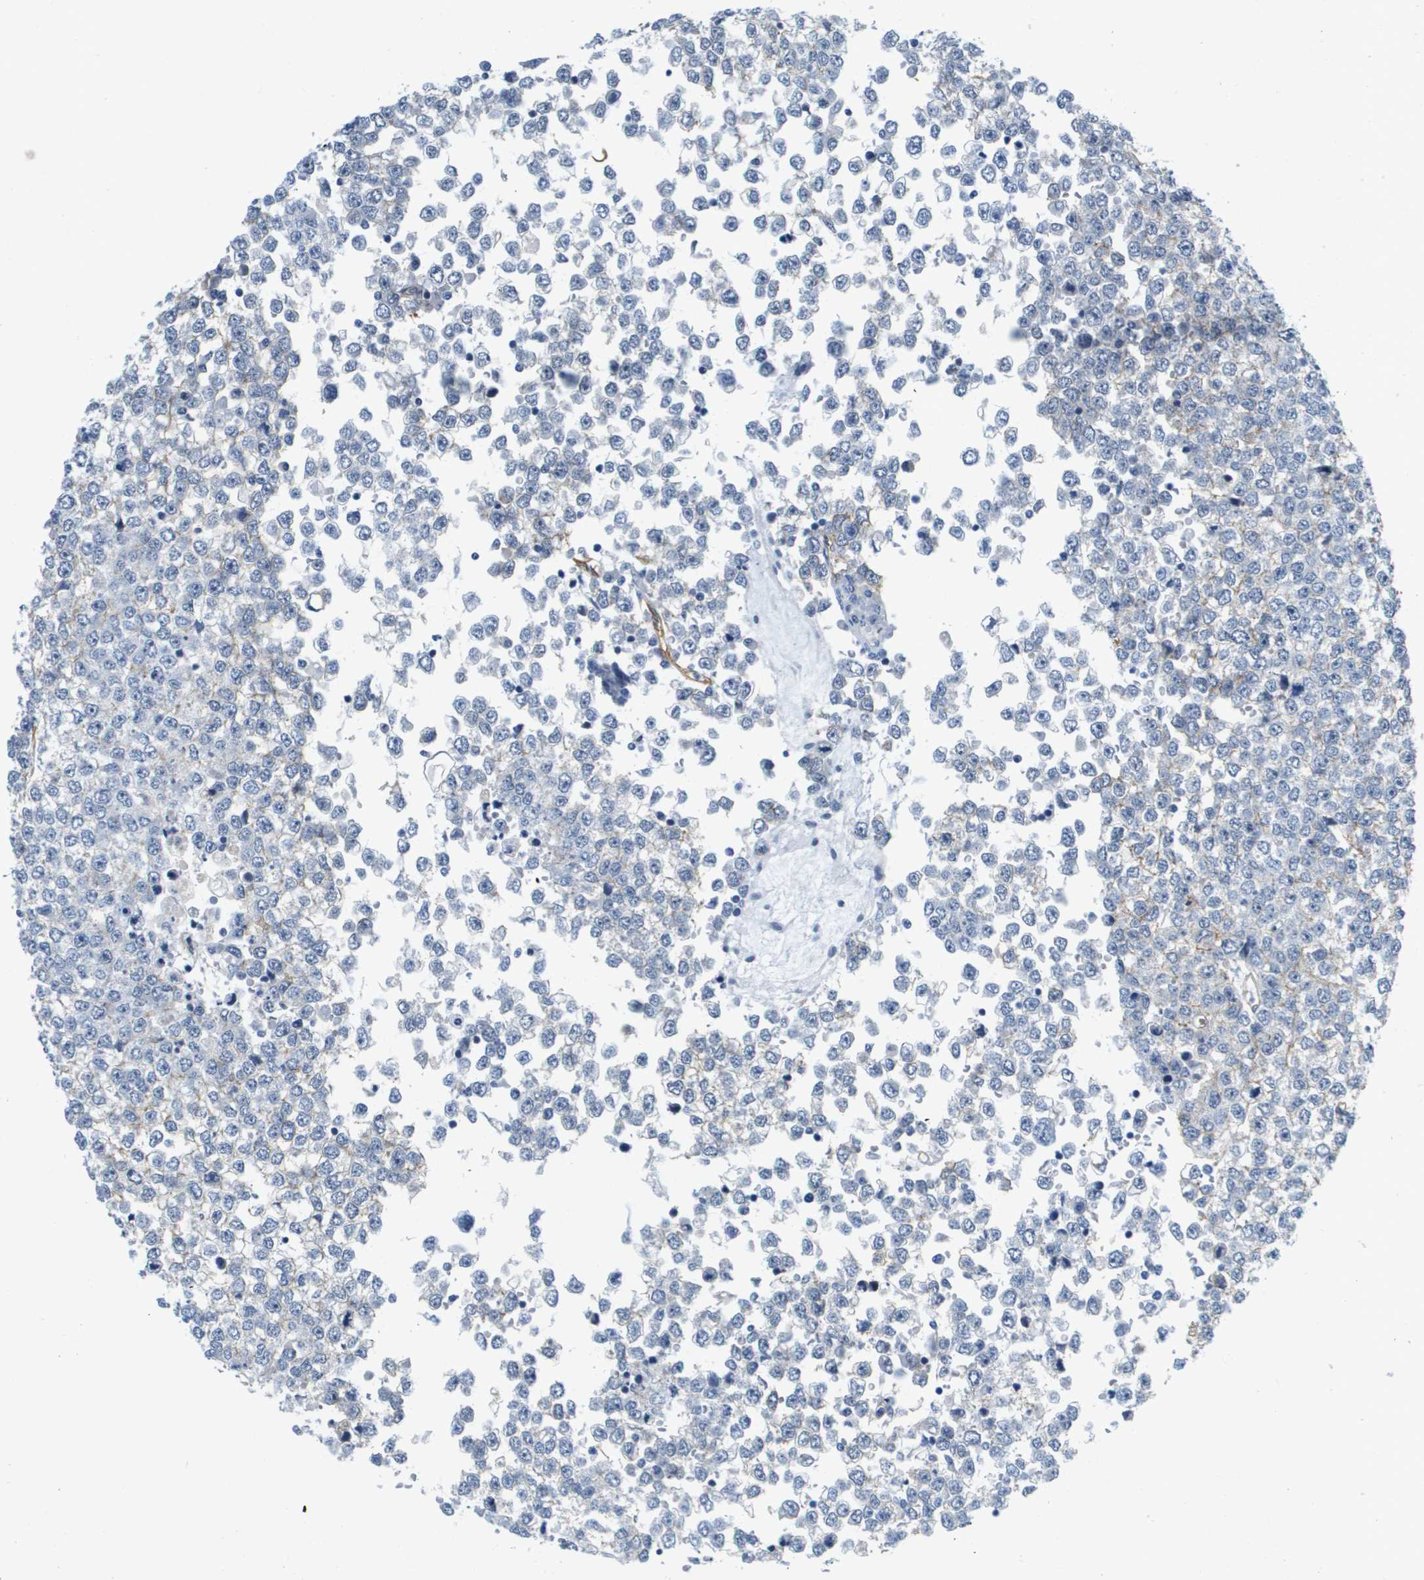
{"staining": {"intensity": "negative", "quantity": "none", "location": "none"}, "tissue": "testis cancer", "cell_type": "Tumor cells", "image_type": "cancer", "snomed": [{"axis": "morphology", "description": "Seminoma, NOS"}, {"axis": "topography", "description": "Testis"}], "caption": "There is no significant staining in tumor cells of seminoma (testis).", "gene": "ITGA6", "patient": {"sex": "male", "age": 65}}